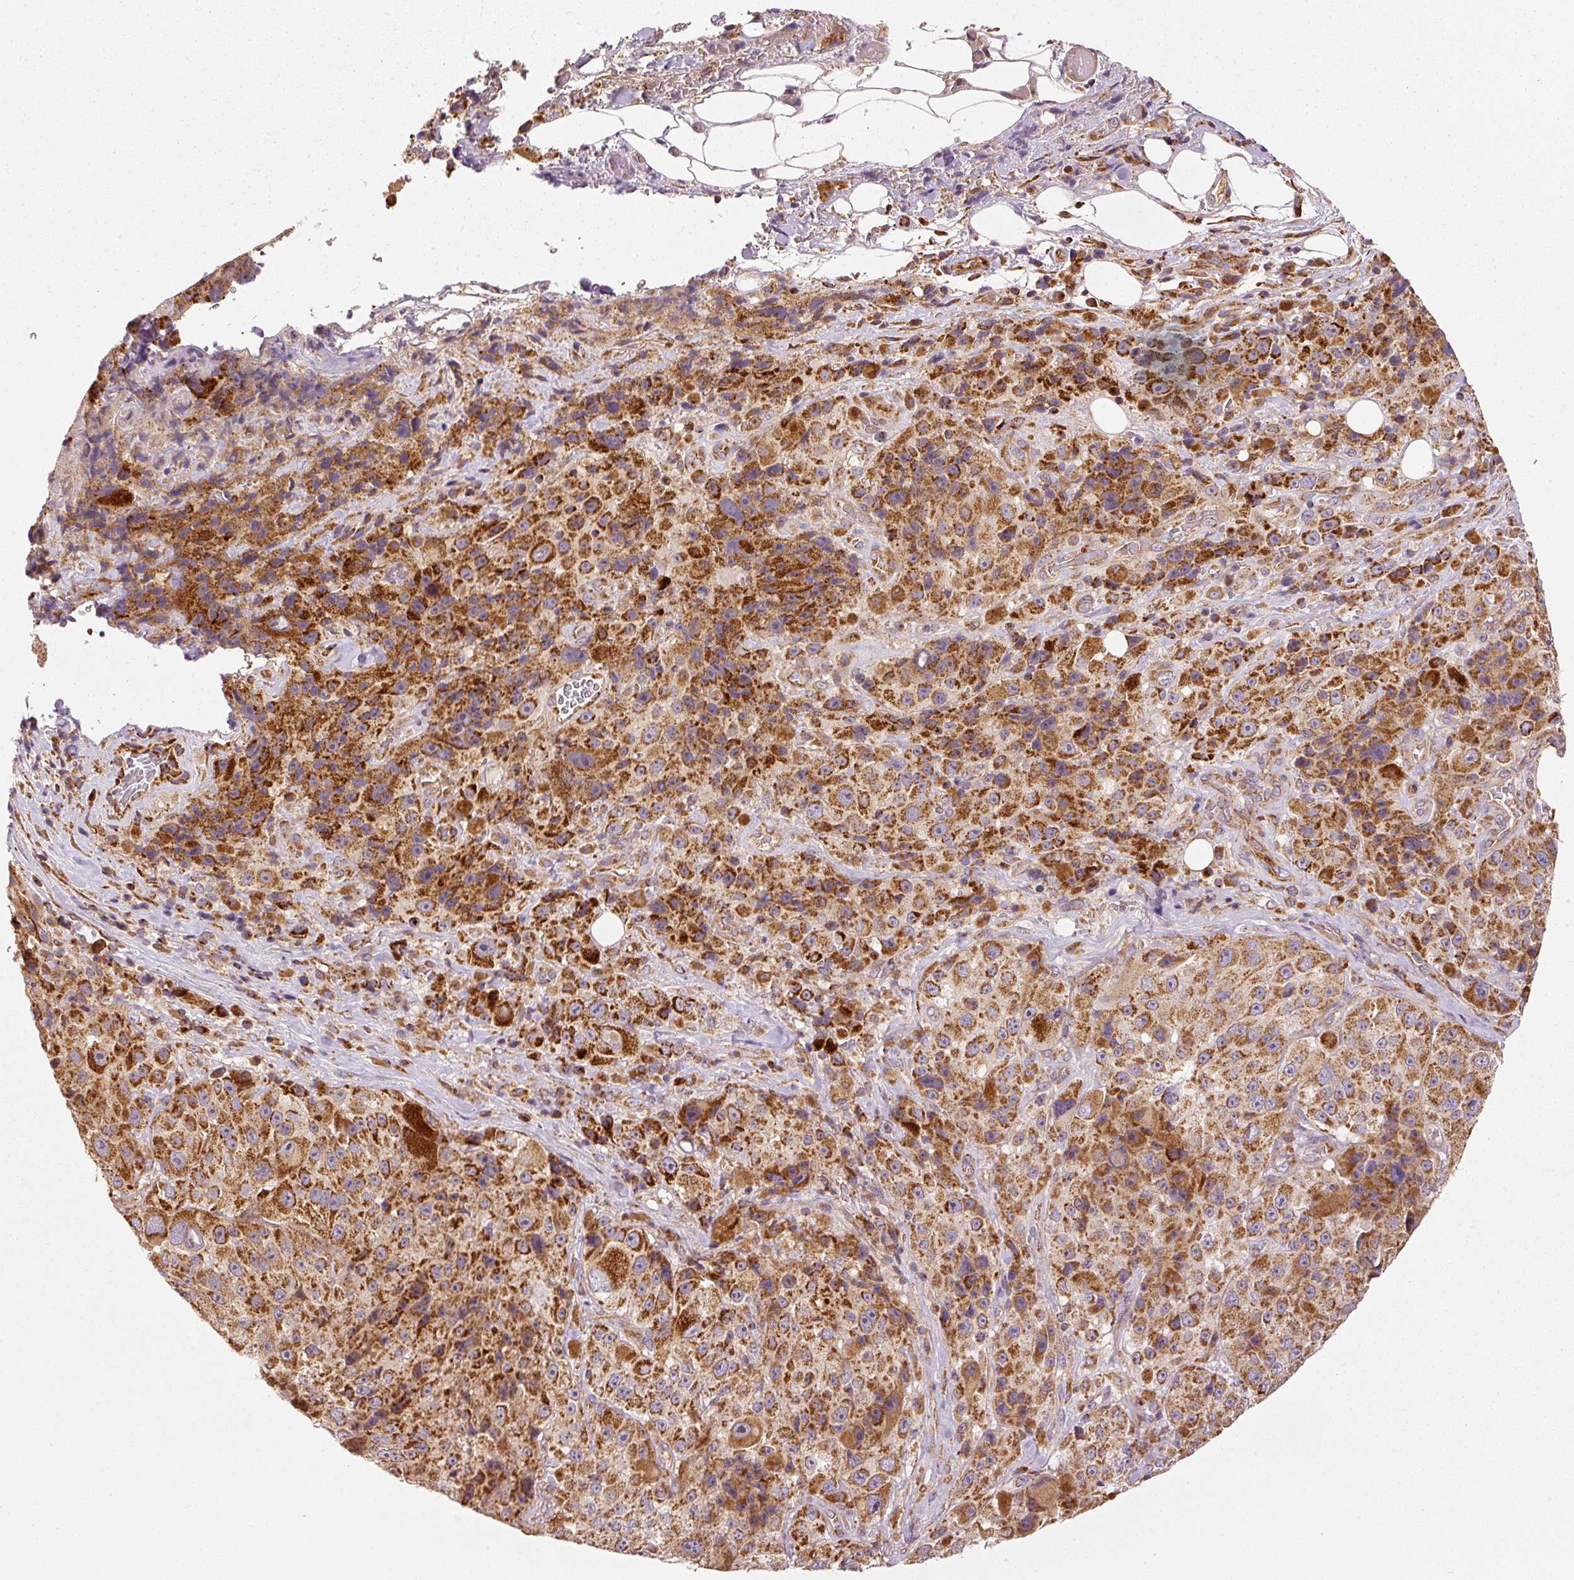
{"staining": {"intensity": "strong", "quantity": ">75%", "location": "cytoplasmic/membranous"}, "tissue": "melanoma", "cell_type": "Tumor cells", "image_type": "cancer", "snomed": [{"axis": "morphology", "description": "Malignant melanoma, Metastatic site"}, {"axis": "topography", "description": "Lymph node"}], "caption": "Approximately >75% of tumor cells in melanoma display strong cytoplasmic/membranous protein positivity as visualized by brown immunohistochemical staining.", "gene": "MTHFD1L", "patient": {"sex": "male", "age": 62}}